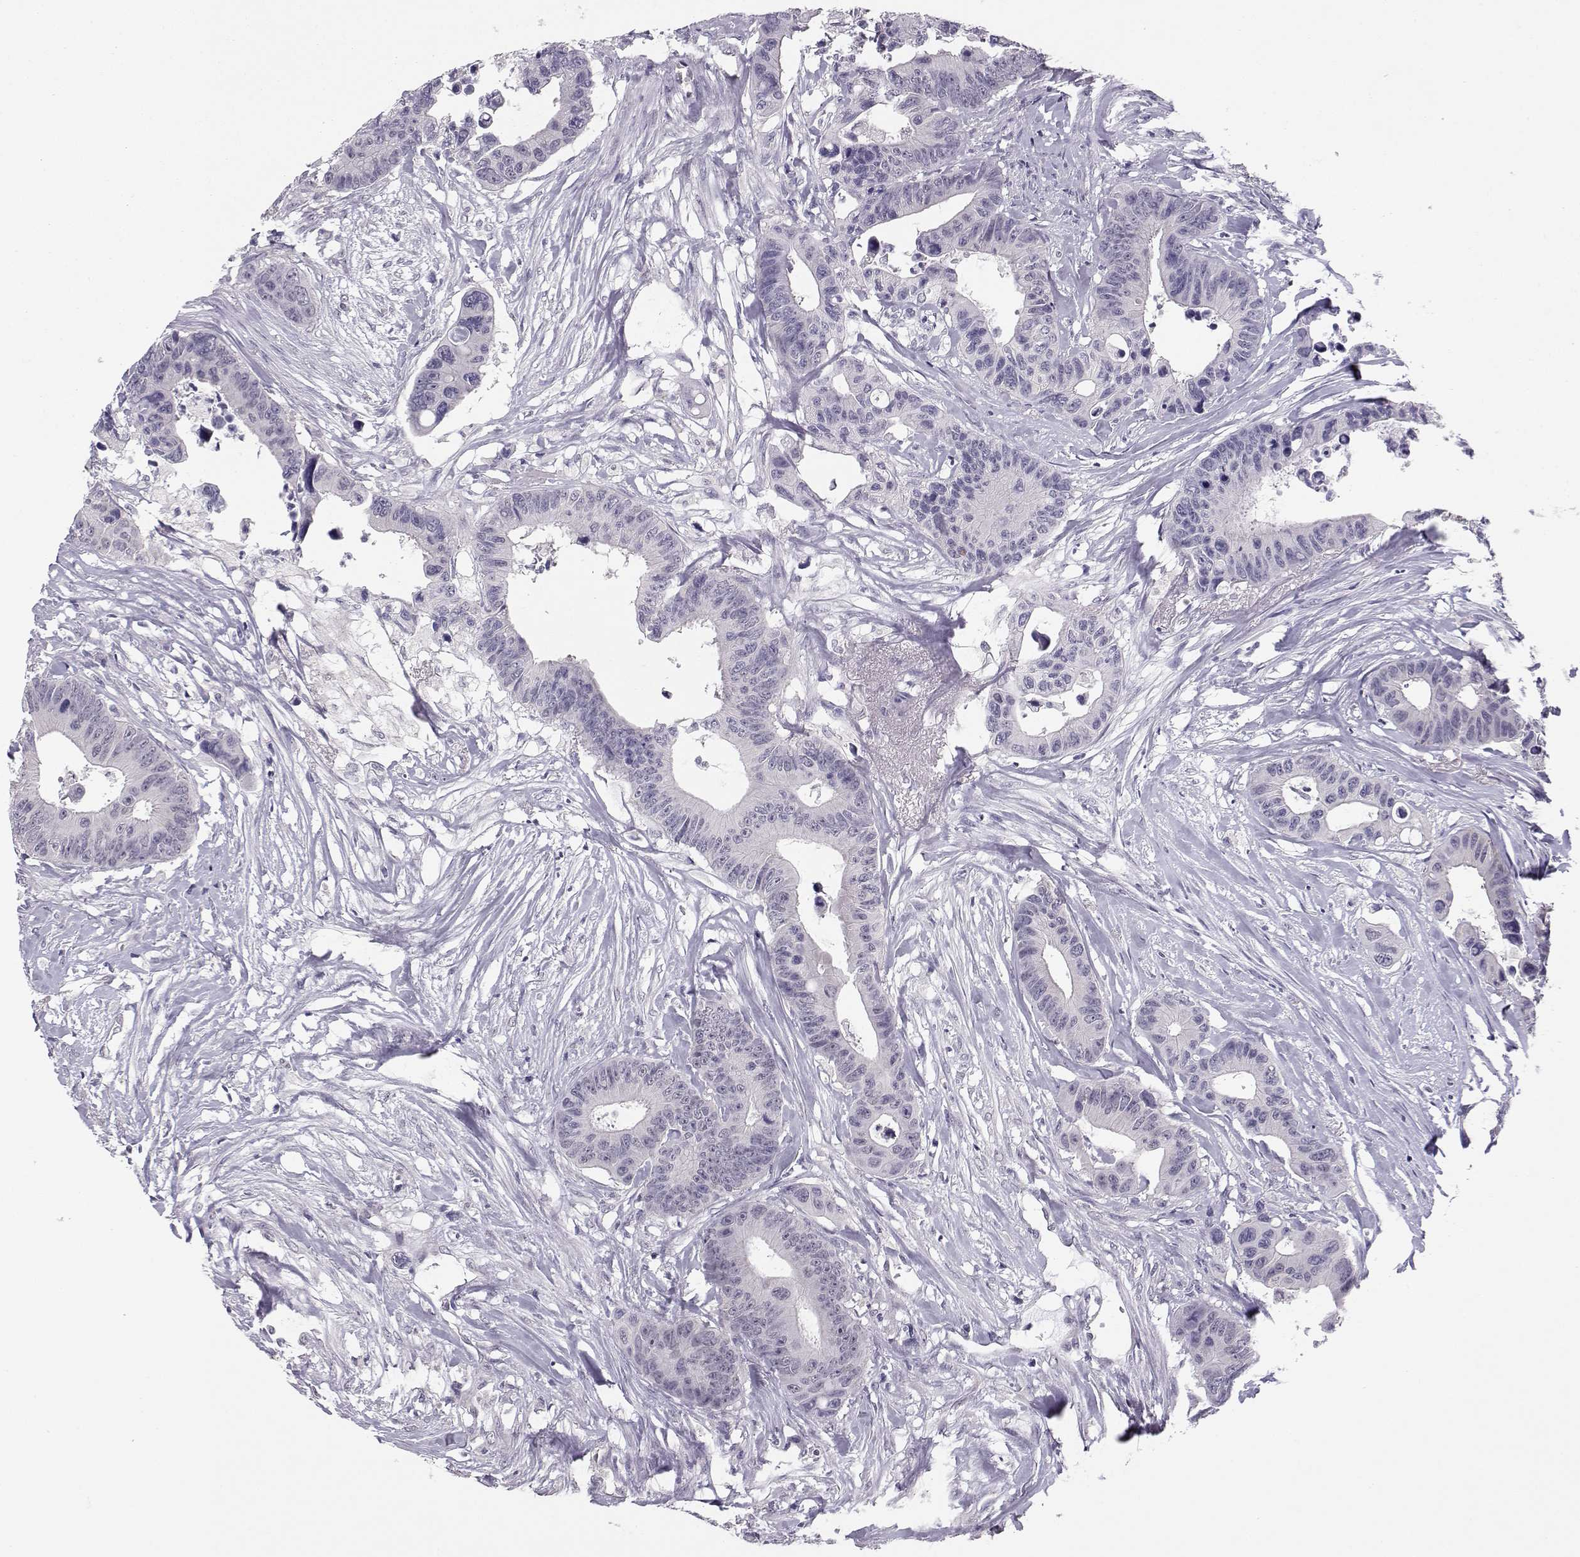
{"staining": {"intensity": "negative", "quantity": "none", "location": "none"}, "tissue": "colorectal cancer", "cell_type": "Tumor cells", "image_type": "cancer", "snomed": [{"axis": "morphology", "description": "Adenocarcinoma, NOS"}, {"axis": "topography", "description": "Colon"}], "caption": "Human adenocarcinoma (colorectal) stained for a protein using immunohistochemistry (IHC) demonstrates no expression in tumor cells.", "gene": "KIF13B", "patient": {"sex": "female", "age": 87}}